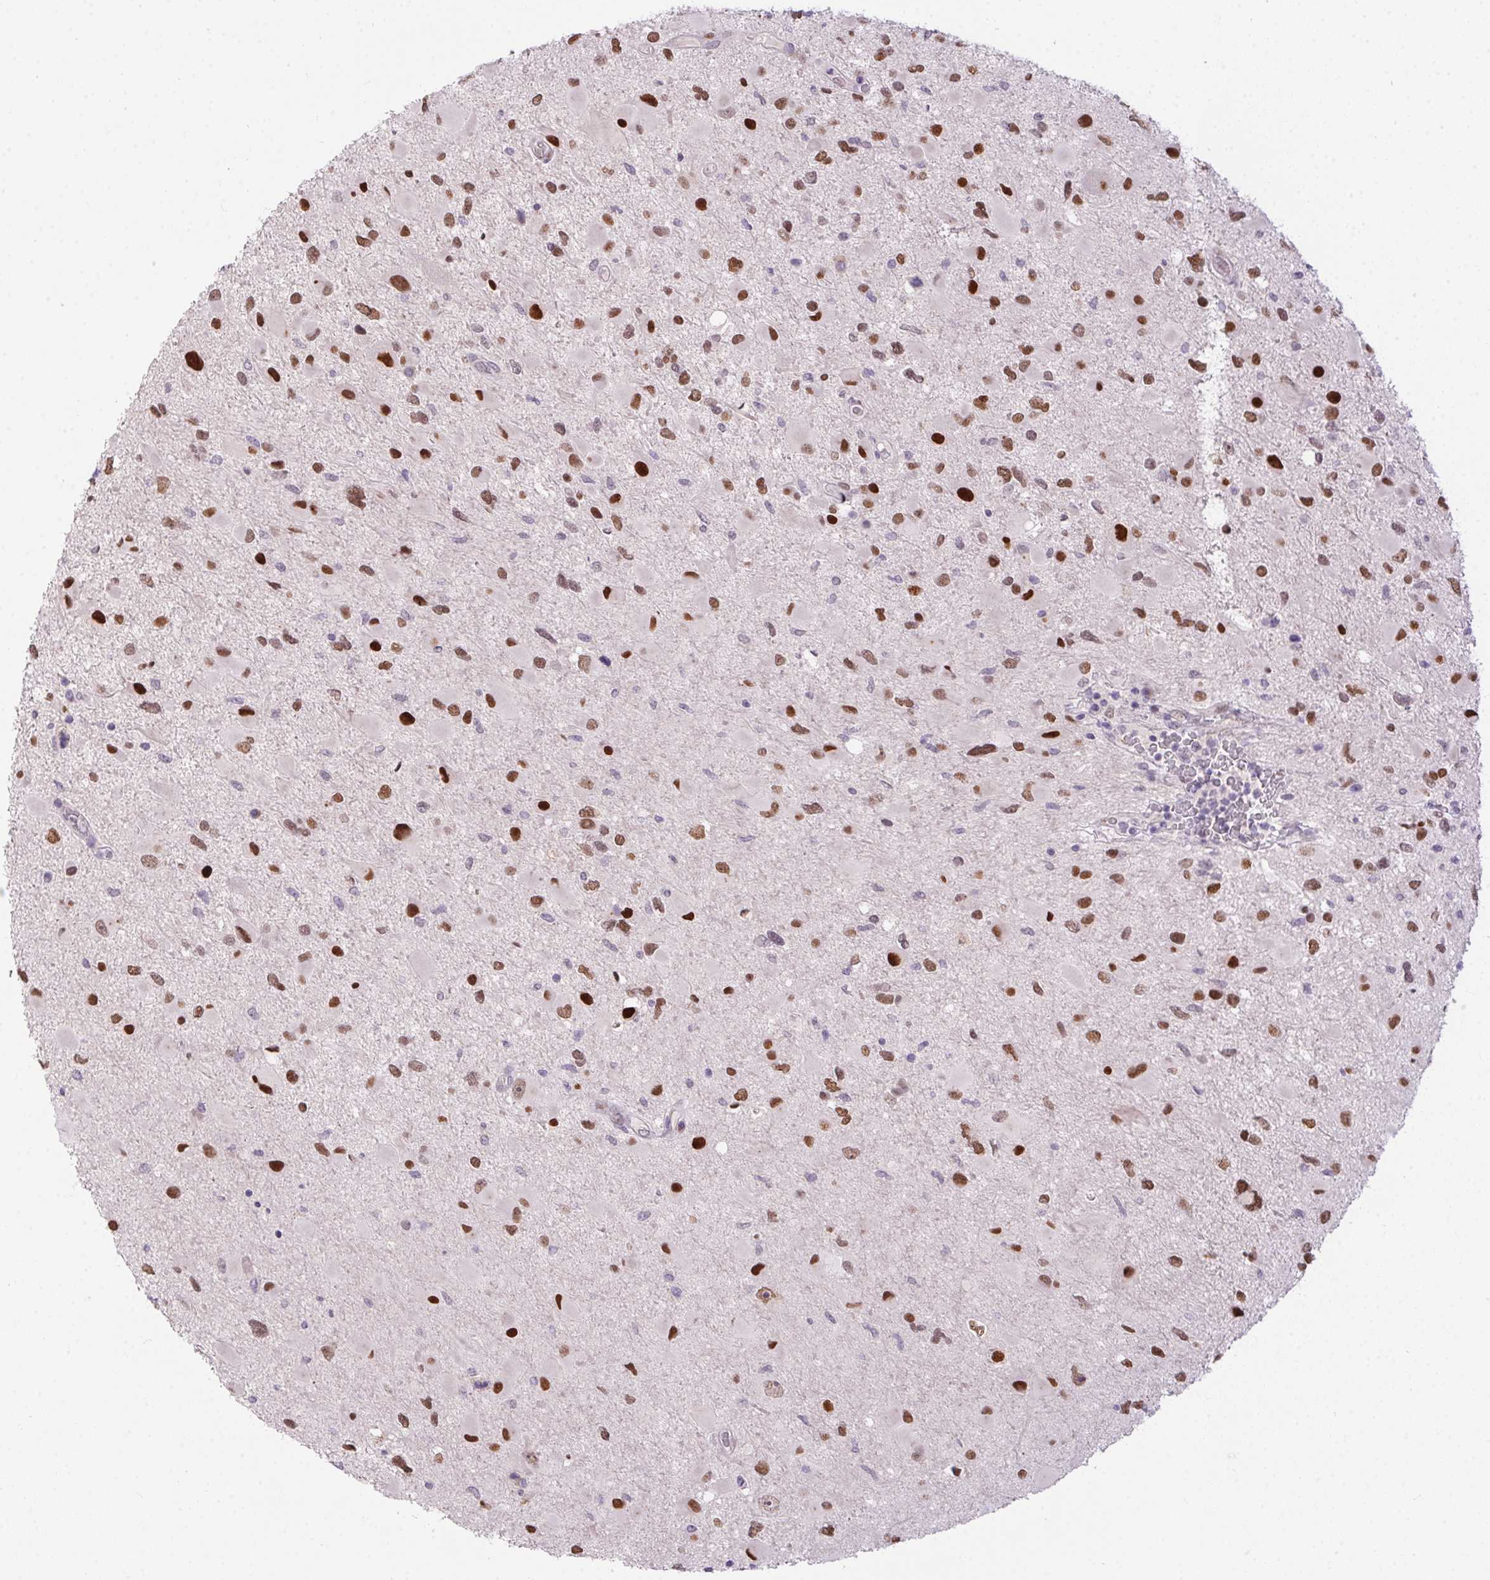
{"staining": {"intensity": "moderate", "quantity": ">75%", "location": "nuclear"}, "tissue": "glioma", "cell_type": "Tumor cells", "image_type": "cancer", "snomed": [{"axis": "morphology", "description": "Glioma, malignant, Low grade"}, {"axis": "topography", "description": "Brain"}], "caption": "This micrograph exhibits immunohistochemistry (IHC) staining of human low-grade glioma (malignant), with medium moderate nuclear staining in approximately >75% of tumor cells.", "gene": "SP9", "patient": {"sex": "female", "age": 32}}